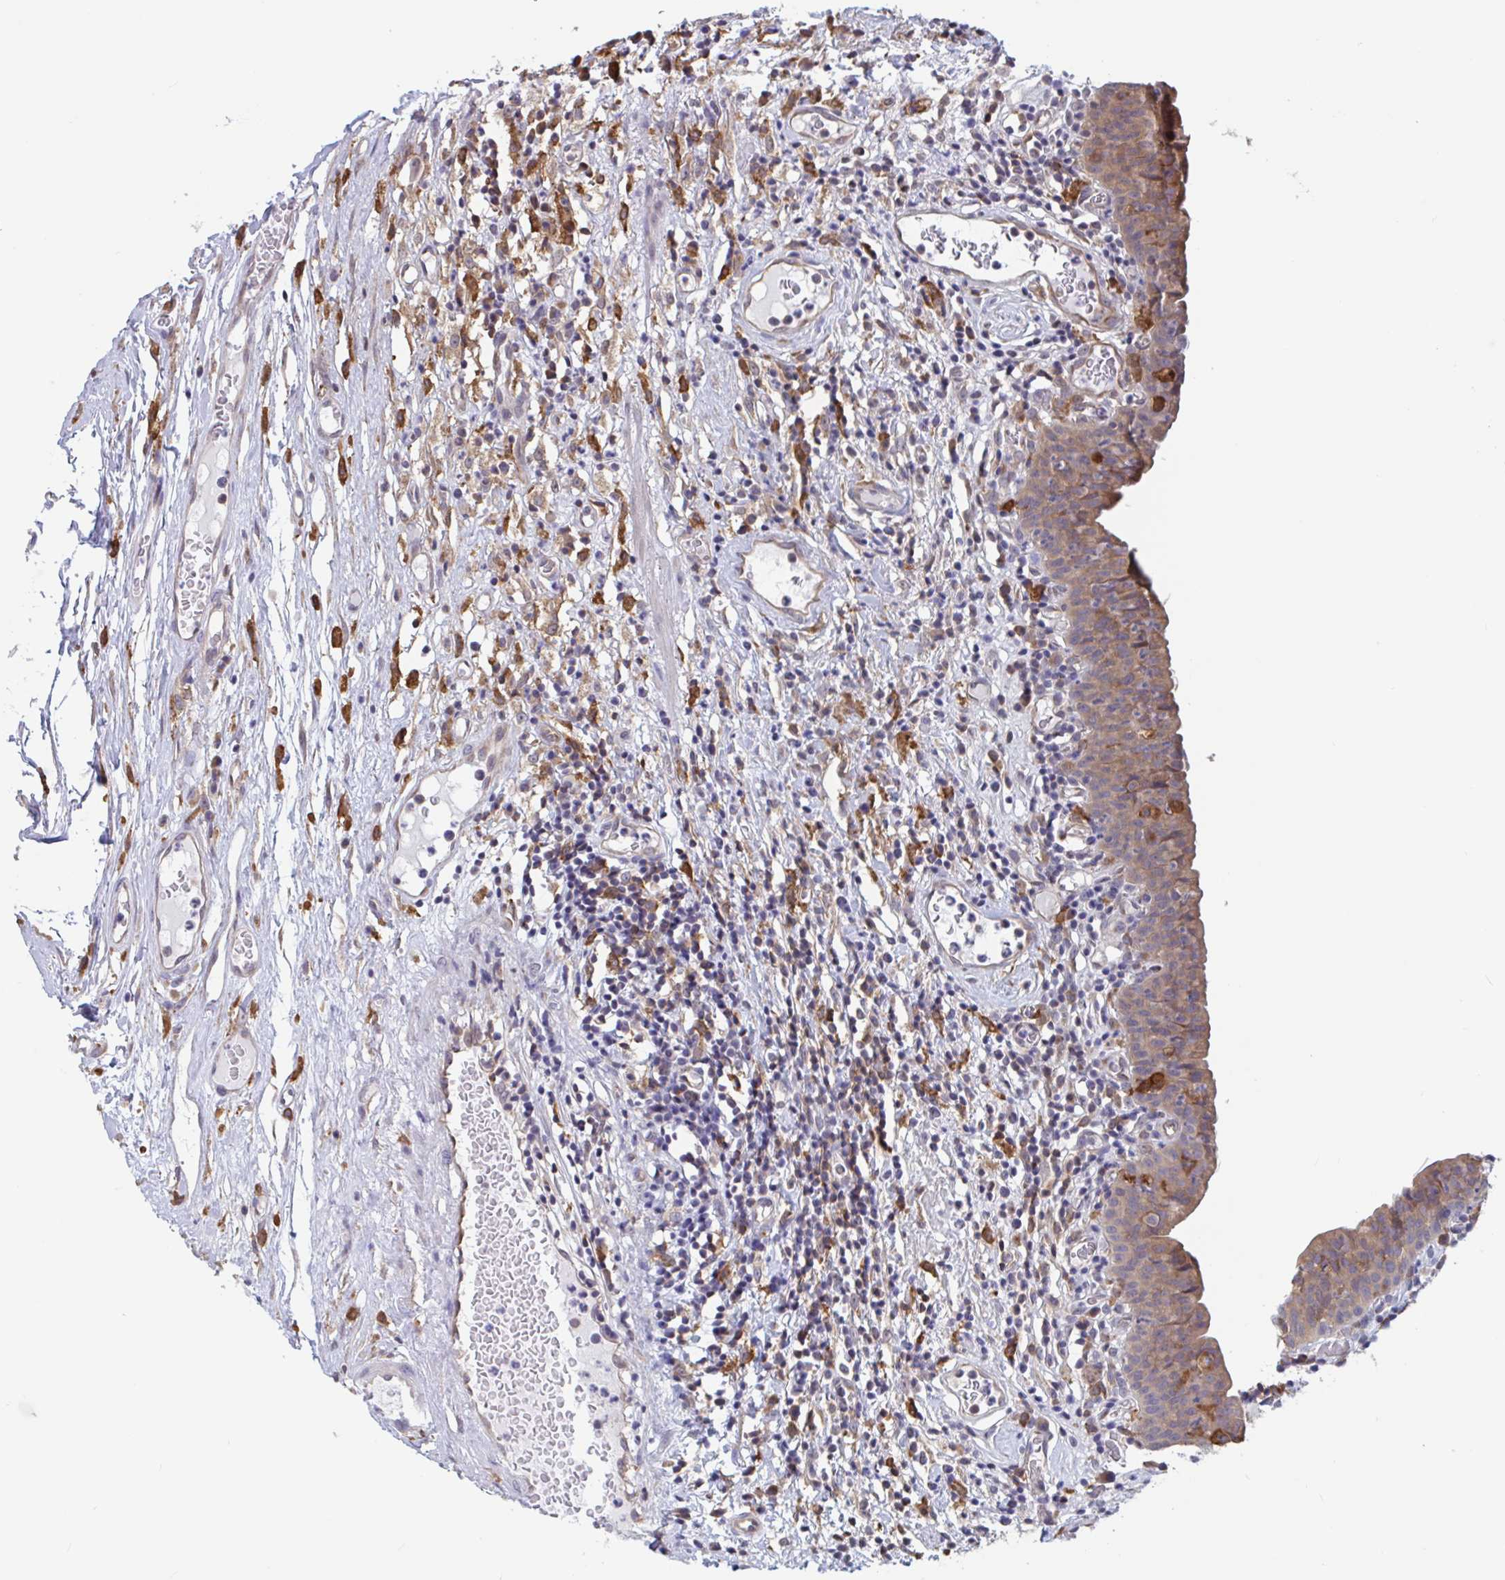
{"staining": {"intensity": "moderate", "quantity": "25%-75%", "location": "cytoplasmic/membranous"}, "tissue": "urinary bladder", "cell_type": "Urothelial cells", "image_type": "normal", "snomed": [{"axis": "morphology", "description": "Normal tissue, NOS"}, {"axis": "morphology", "description": "Inflammation, NOS"}, {"axis": "topography", "description": "Urinary bladder"}], "caption": "An immunohistochemistry photomicrograph of benign tissue is shown. Protein staining in brown labels moderate cytoplasmic/membranous positivity in urinary bladder within urothelial cells. (brown staining indicates protein expression, while blue staining denotes nuclei).", "gene": "SNX8", "patient": {"sex": "male", "age": 57}}